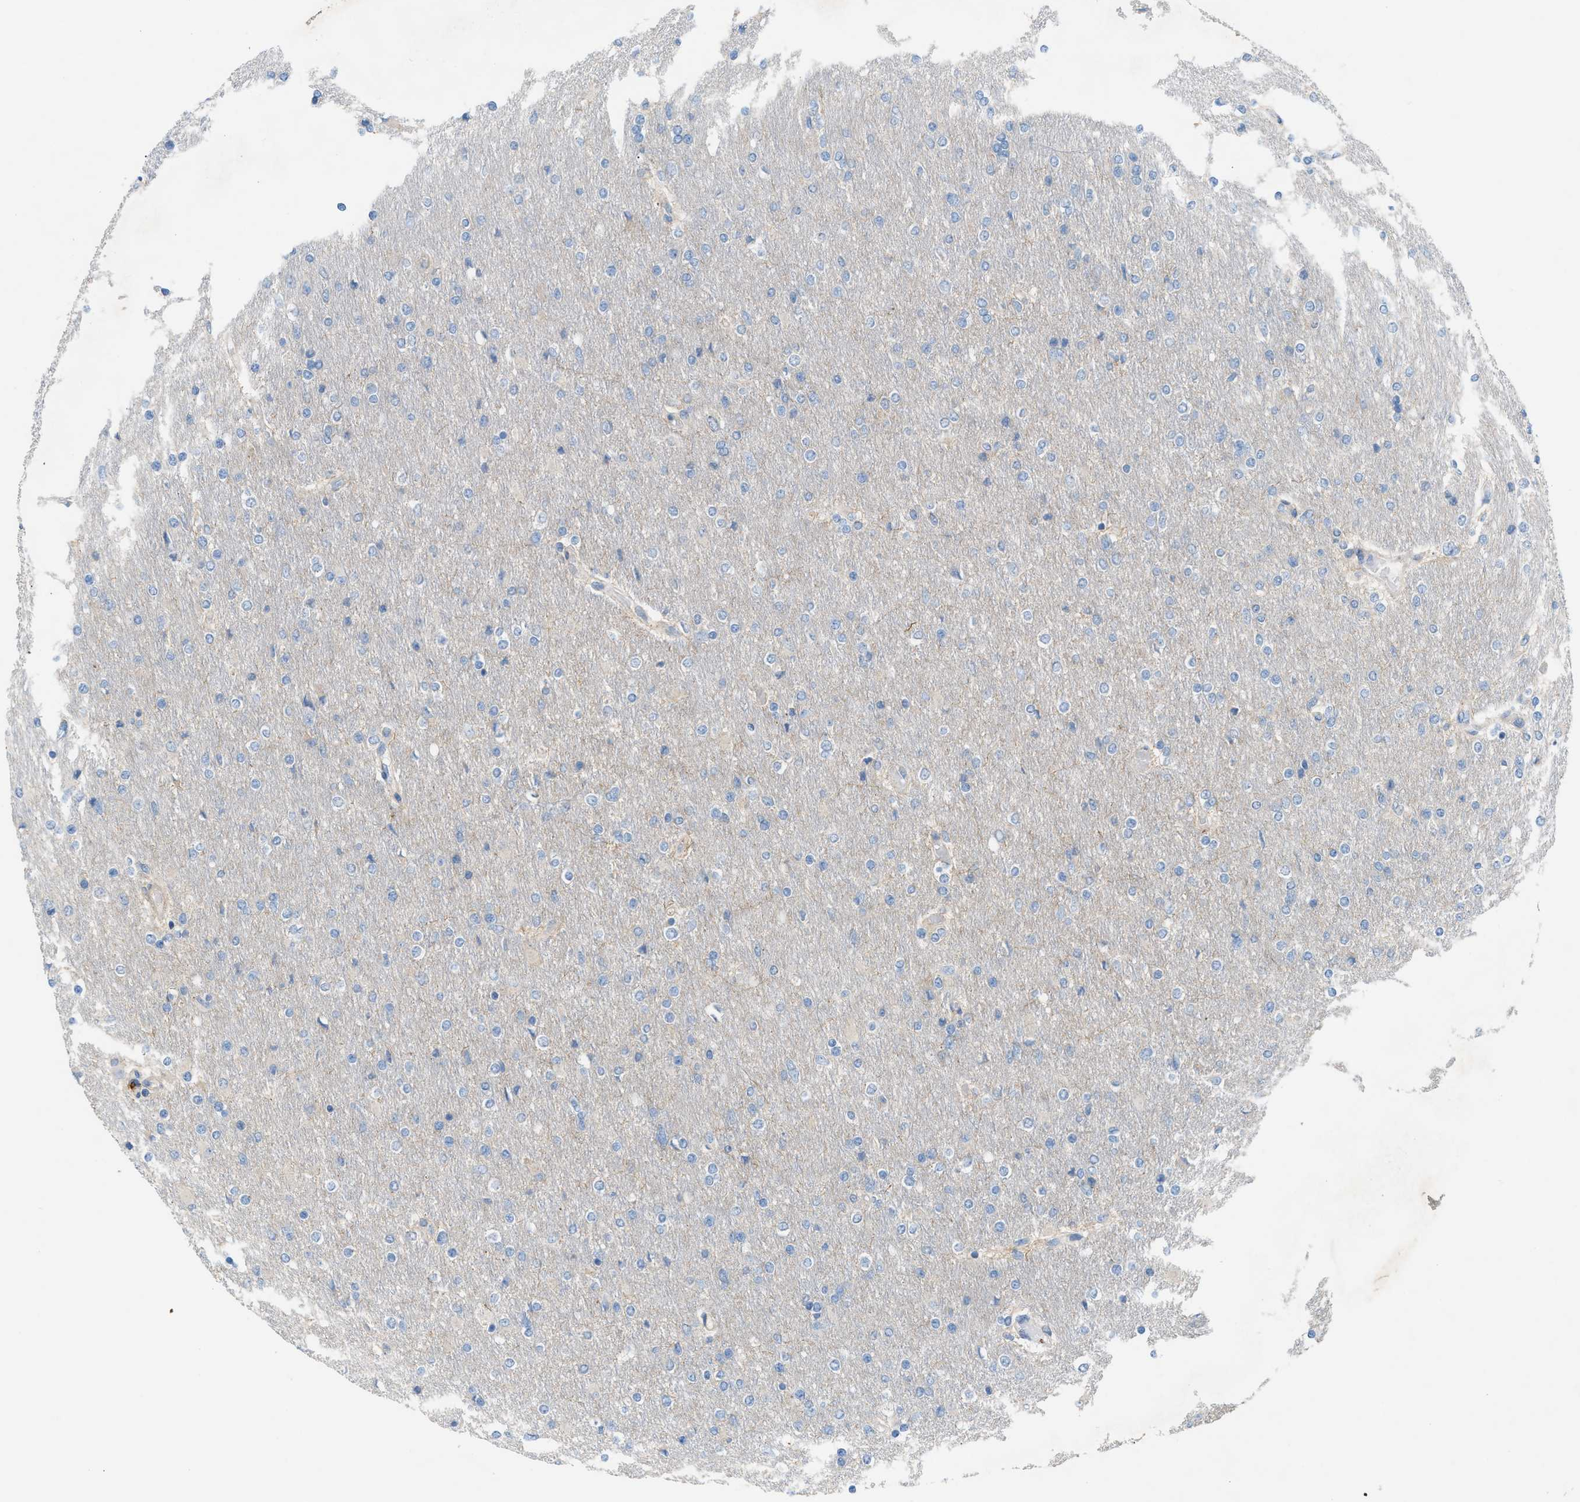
{"staining": {"intensity": "negative", "quantity": "none", "location": "none"}, "tissue": "glioma", "cell_type": "Tumor cells", "image_type": "cancer", "snomed": [{"axis": "morphology", "description": "Glioma, malignant, High grade"}, {"axis": "topography", "description": "Cerebral cortex"}], "caption": "Immunohistochemistry (IHC) photomicrograph of neoplastic tissue: malignant high-grade glioma stained with DAB reveals no significant protein staining in tumor cells. Nuclei are stained in blue.", "gene": "AOAH", "patient": {"sex": "female", "age": 36}}